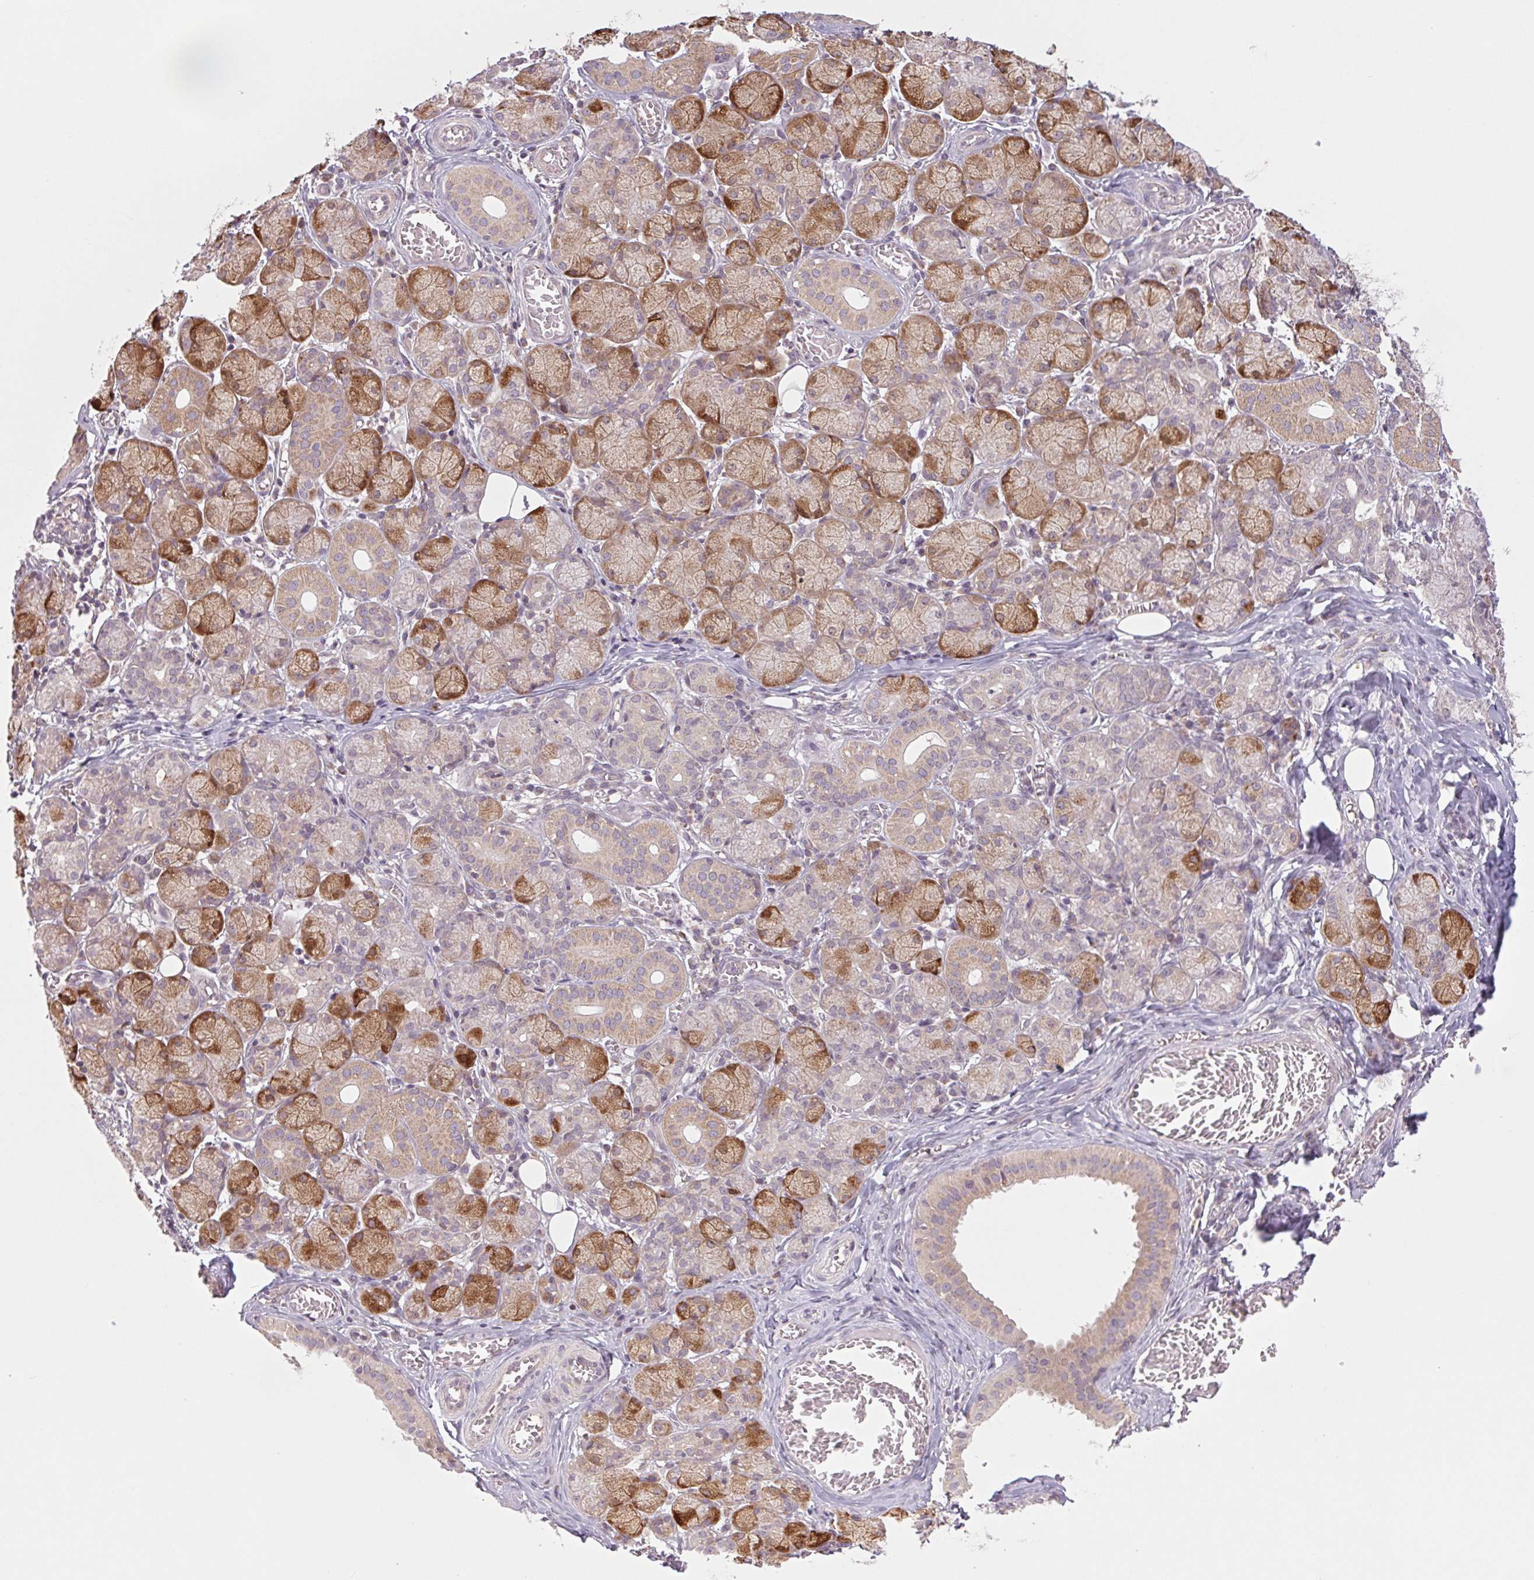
{"staining": {"intensity": "moderate", "quantity": "25%-75%", "location": "cytoplasmic/membranous"}, "tissue": "salivary gland", "cell_type": "Glandular cells", "image_type": "normal", "snomed": [{"axis": "morphology", "description": "Normal tissue, NOS"}, {"axis": "topography", "description": "Salivary gland"}, {"axis": "topography", "description": "Peripheral nerve tissue"}], "caption": "Moderate cytoplasmic/membranous staining is identified in approximately 25%-75% of glandular cells in benign salivary gland.", "gene": "MAP3K5", "patient": {"sex": "female", "age": 24}}